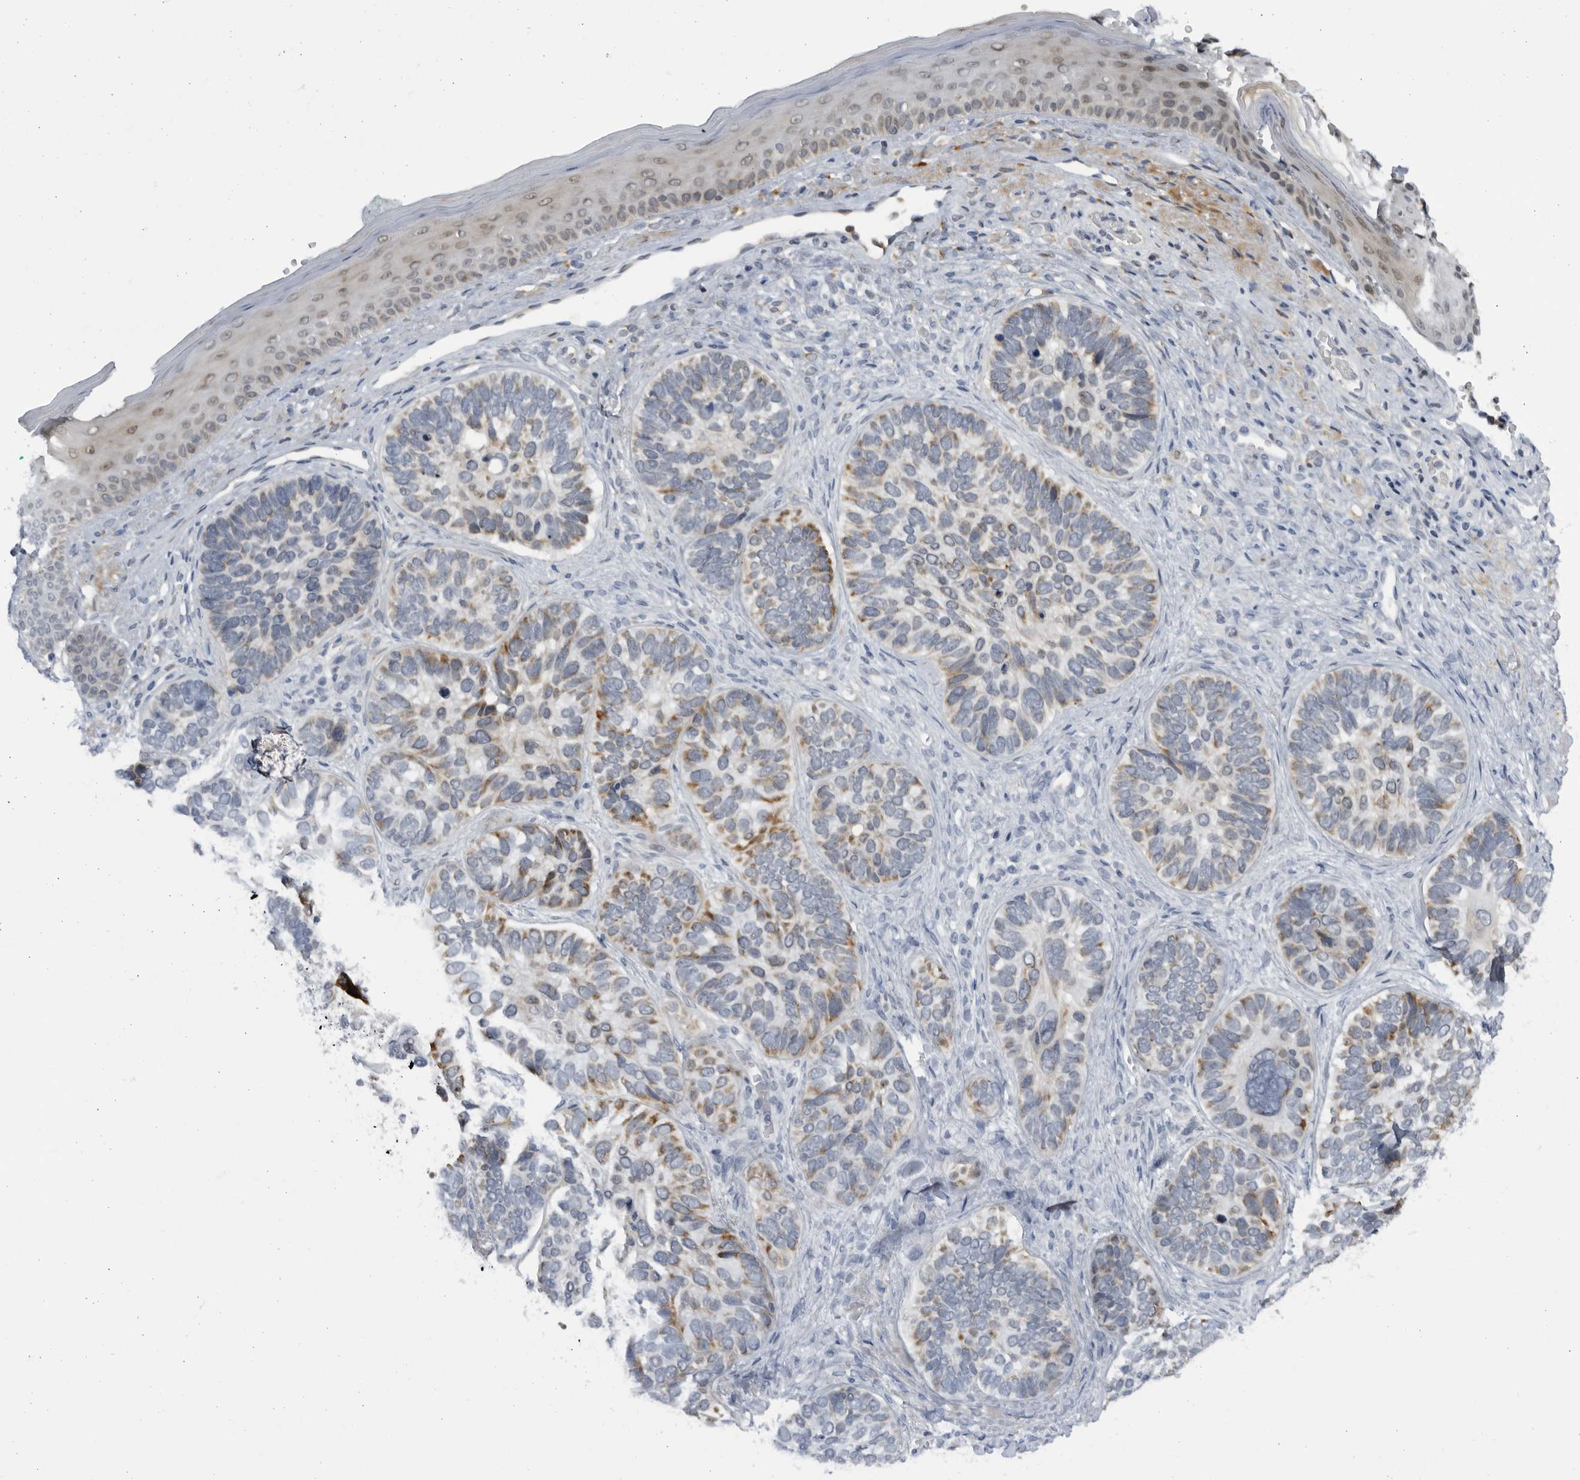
{"staining": {"intensity": "moderate", "quantity": "25%-75%", "location": "cytoplasmic/membranous"}, "tissue": "skin cancer", "cell_type": "Tumor cells", "image_type": "cancer", "snomed": [{"axis": "morphology", "description": "Basal cell carcinoma"}, {"axis": "topography", "description": "Skin"}], "caption": "Tumor cells exhibit moderate cytoplasmic/membranous expression in about 25%-75% of cells in skin cancer (basal cell carcinoma).", "gene": "SLC25A22", "patient": {"sex": "male", "age": 62}}